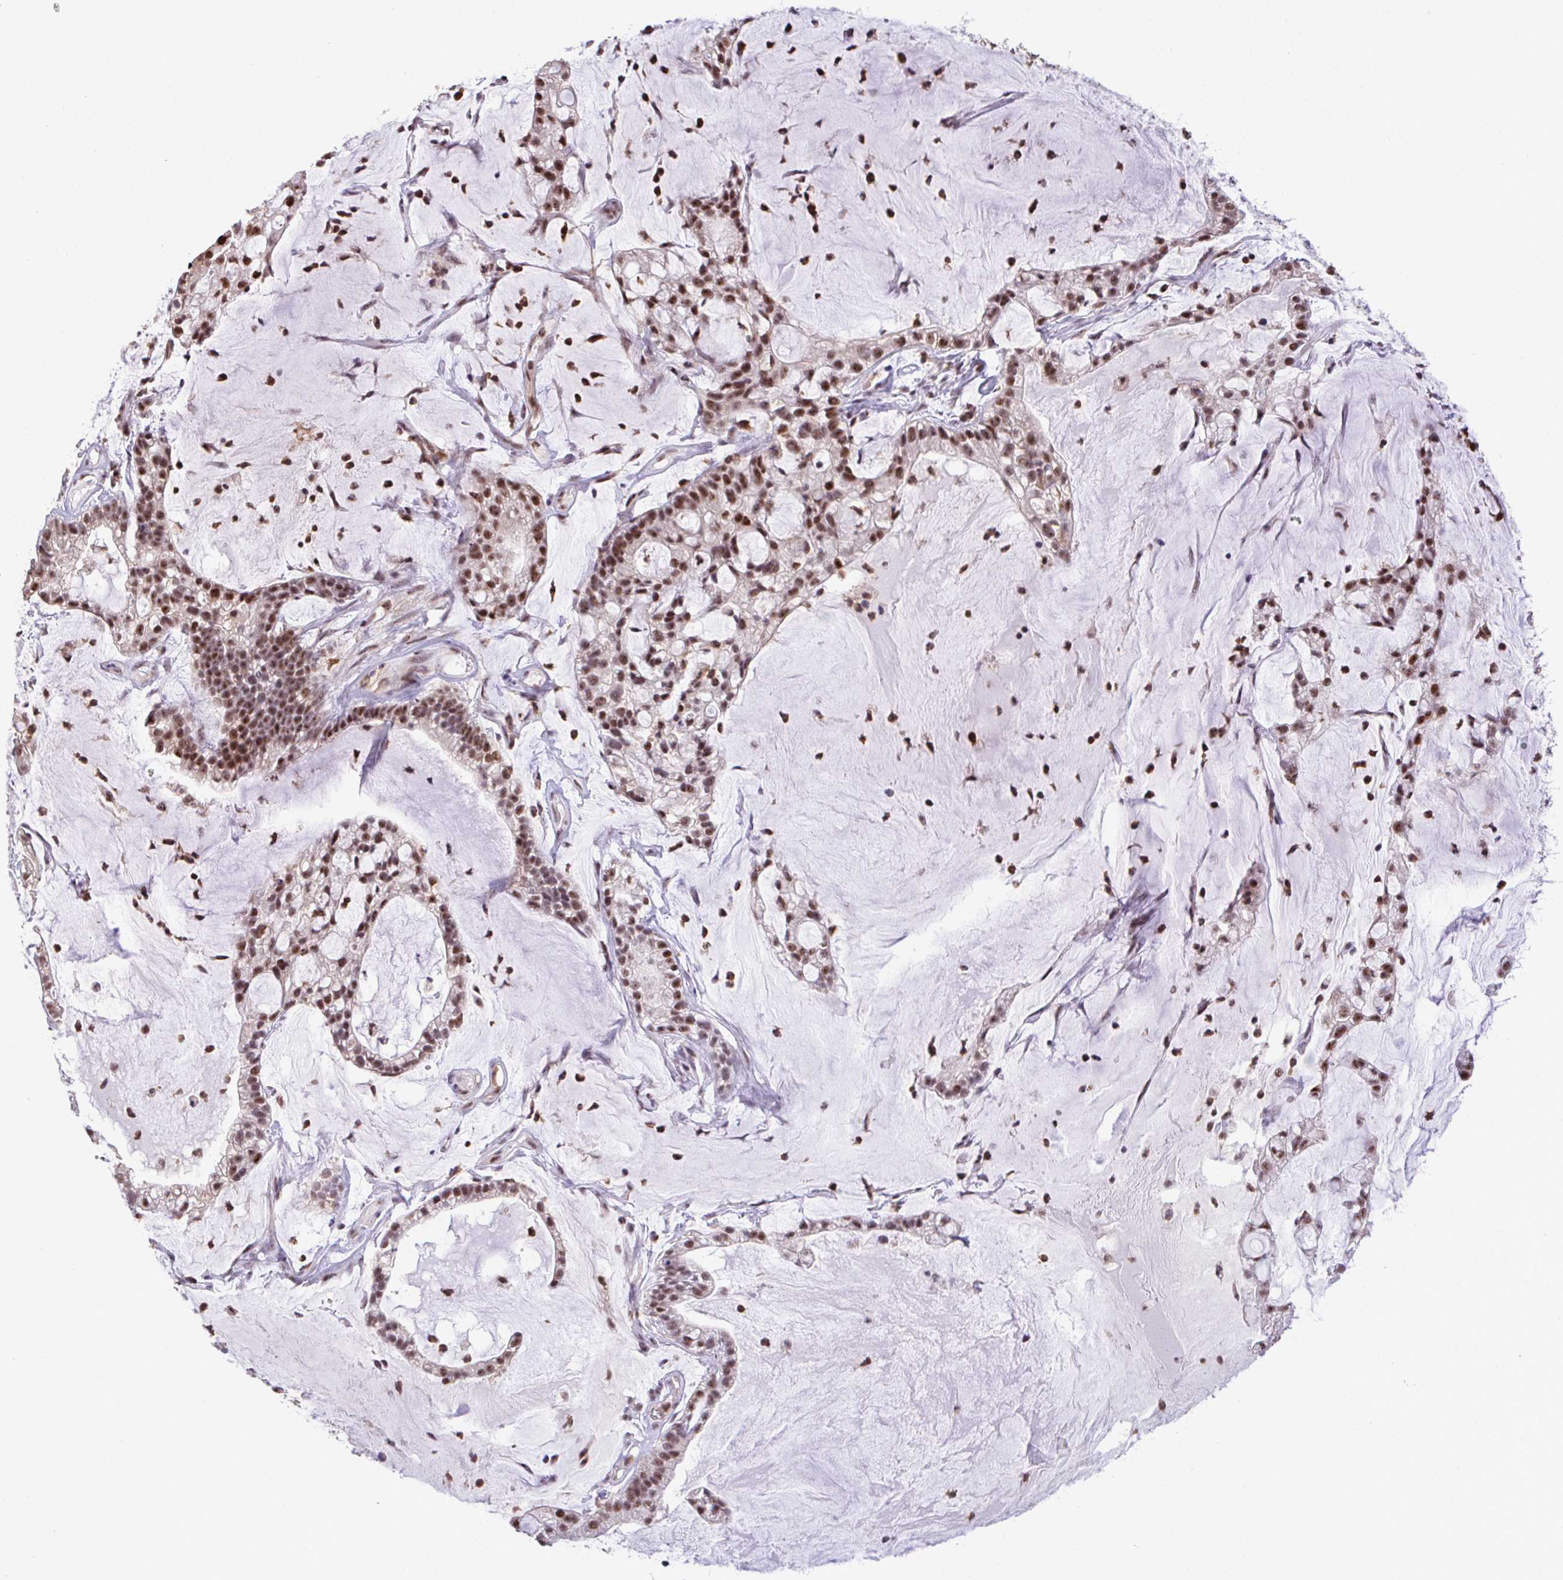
{"staining": {"intensity": "moderate", "quantity": ">75%", "location": "nuclear"}, "tissue": "cervical cancer", "cell_type": "Tumor cells", "image_type": "cancer", "snomed": [{"axis": "morphology", "description": "Adenocarcinoma, NOS"}, {"axis": "topography", "description": "Cervix"}], "caption": "The immunohistochemical stain labels moderate nuclear expression in tumor cells of cervical cancer (adenocarcinoma) tissue.", "gene": "OR6K3", "patient": {"sex": "female", "age": 41}}